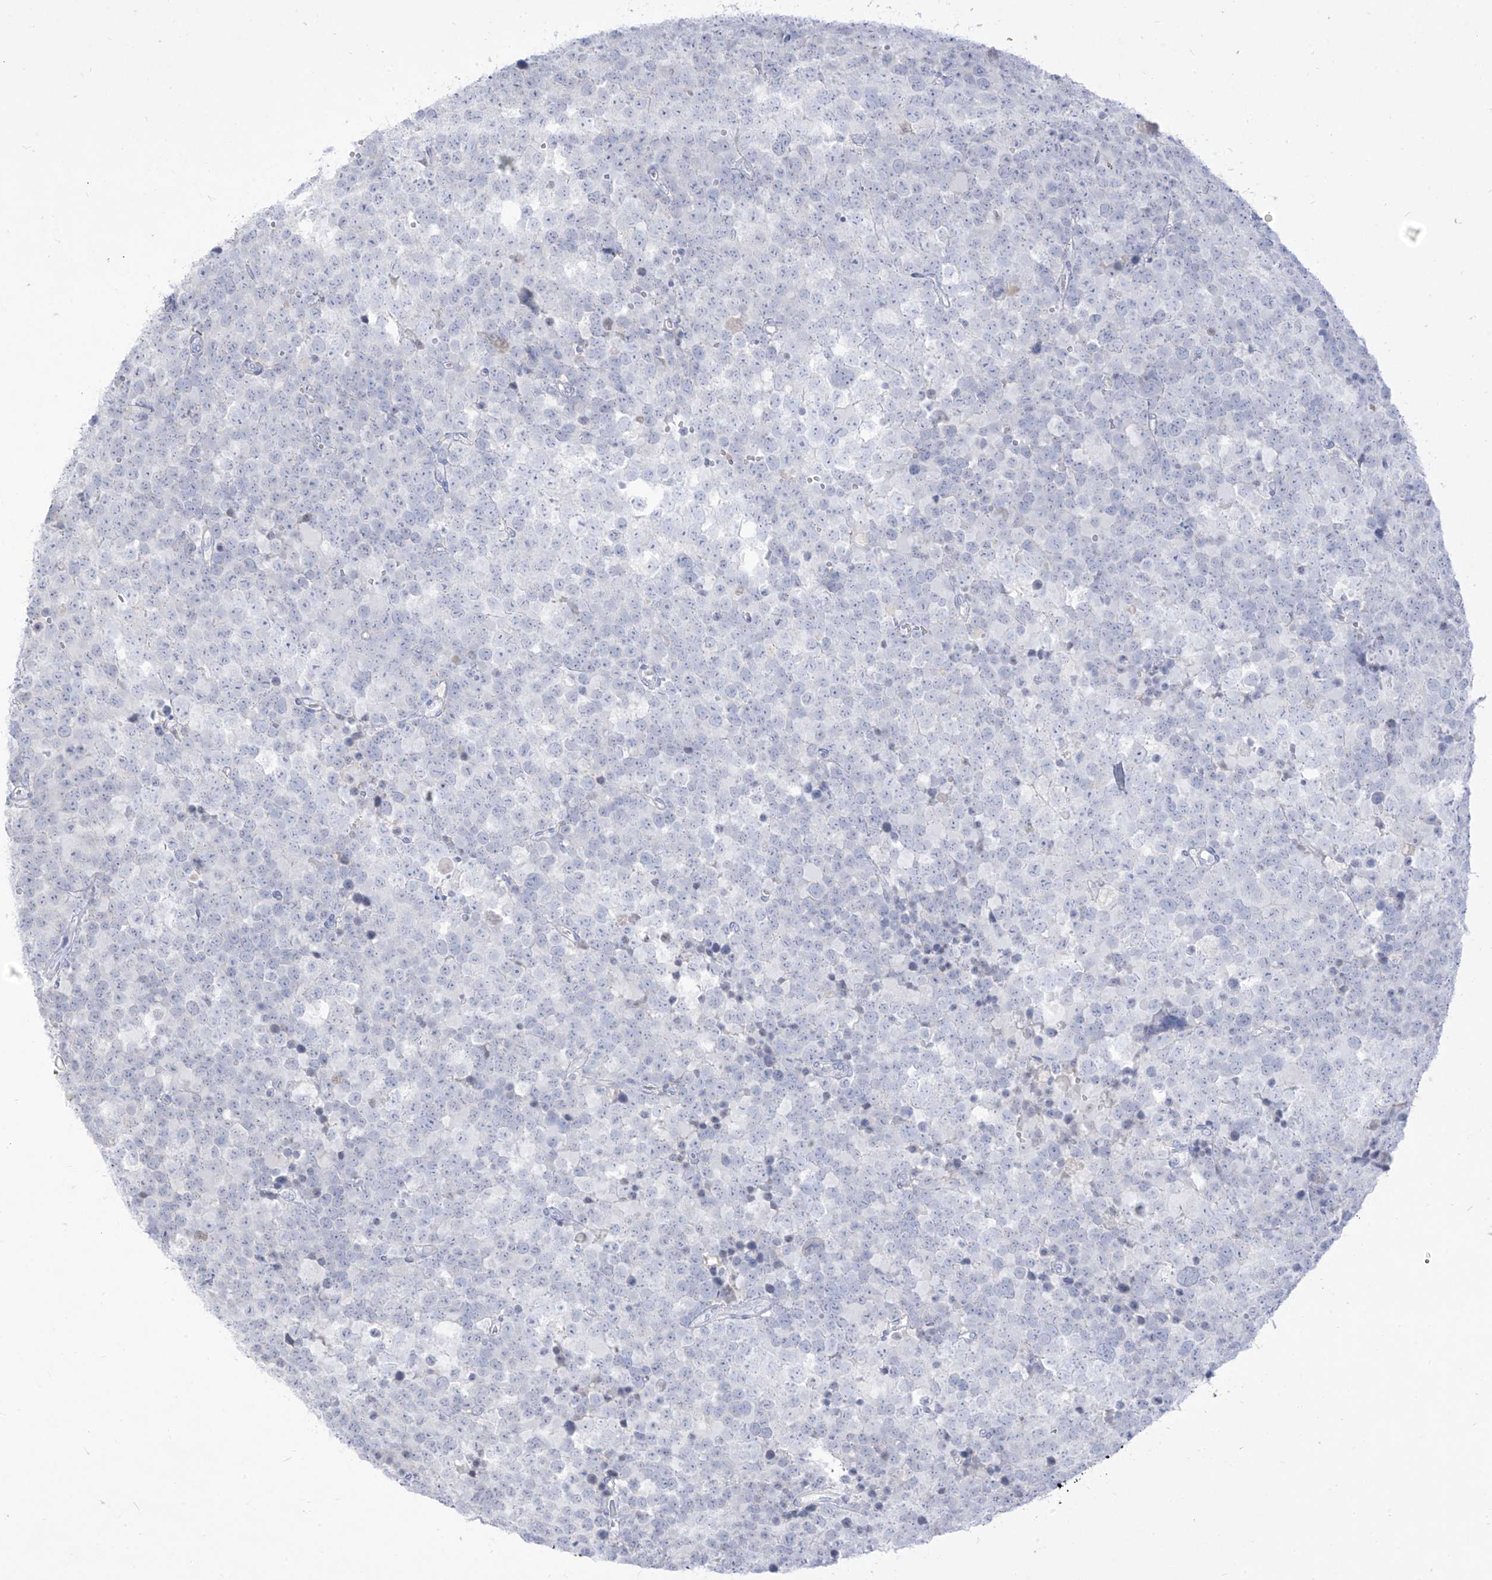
{"staining": {"intensity": "negative", "quantity": "none", "location": "none"}, "tissue": "testis cancer", "cell_type": "Tumor cells", "image_type": "cancer", "snomed": [{"axis": "morphology", "description": "Seminoma, NOS"}, {"axis": "topography", "description": "Testis"}], "caption": "An IHC image of testis cancer is shown. There is no staining in tumor cells of testis cancer. Nuclei are stained in blue.", "gene": "TGM4", "patient": {"sex": "male", "age": 71}}